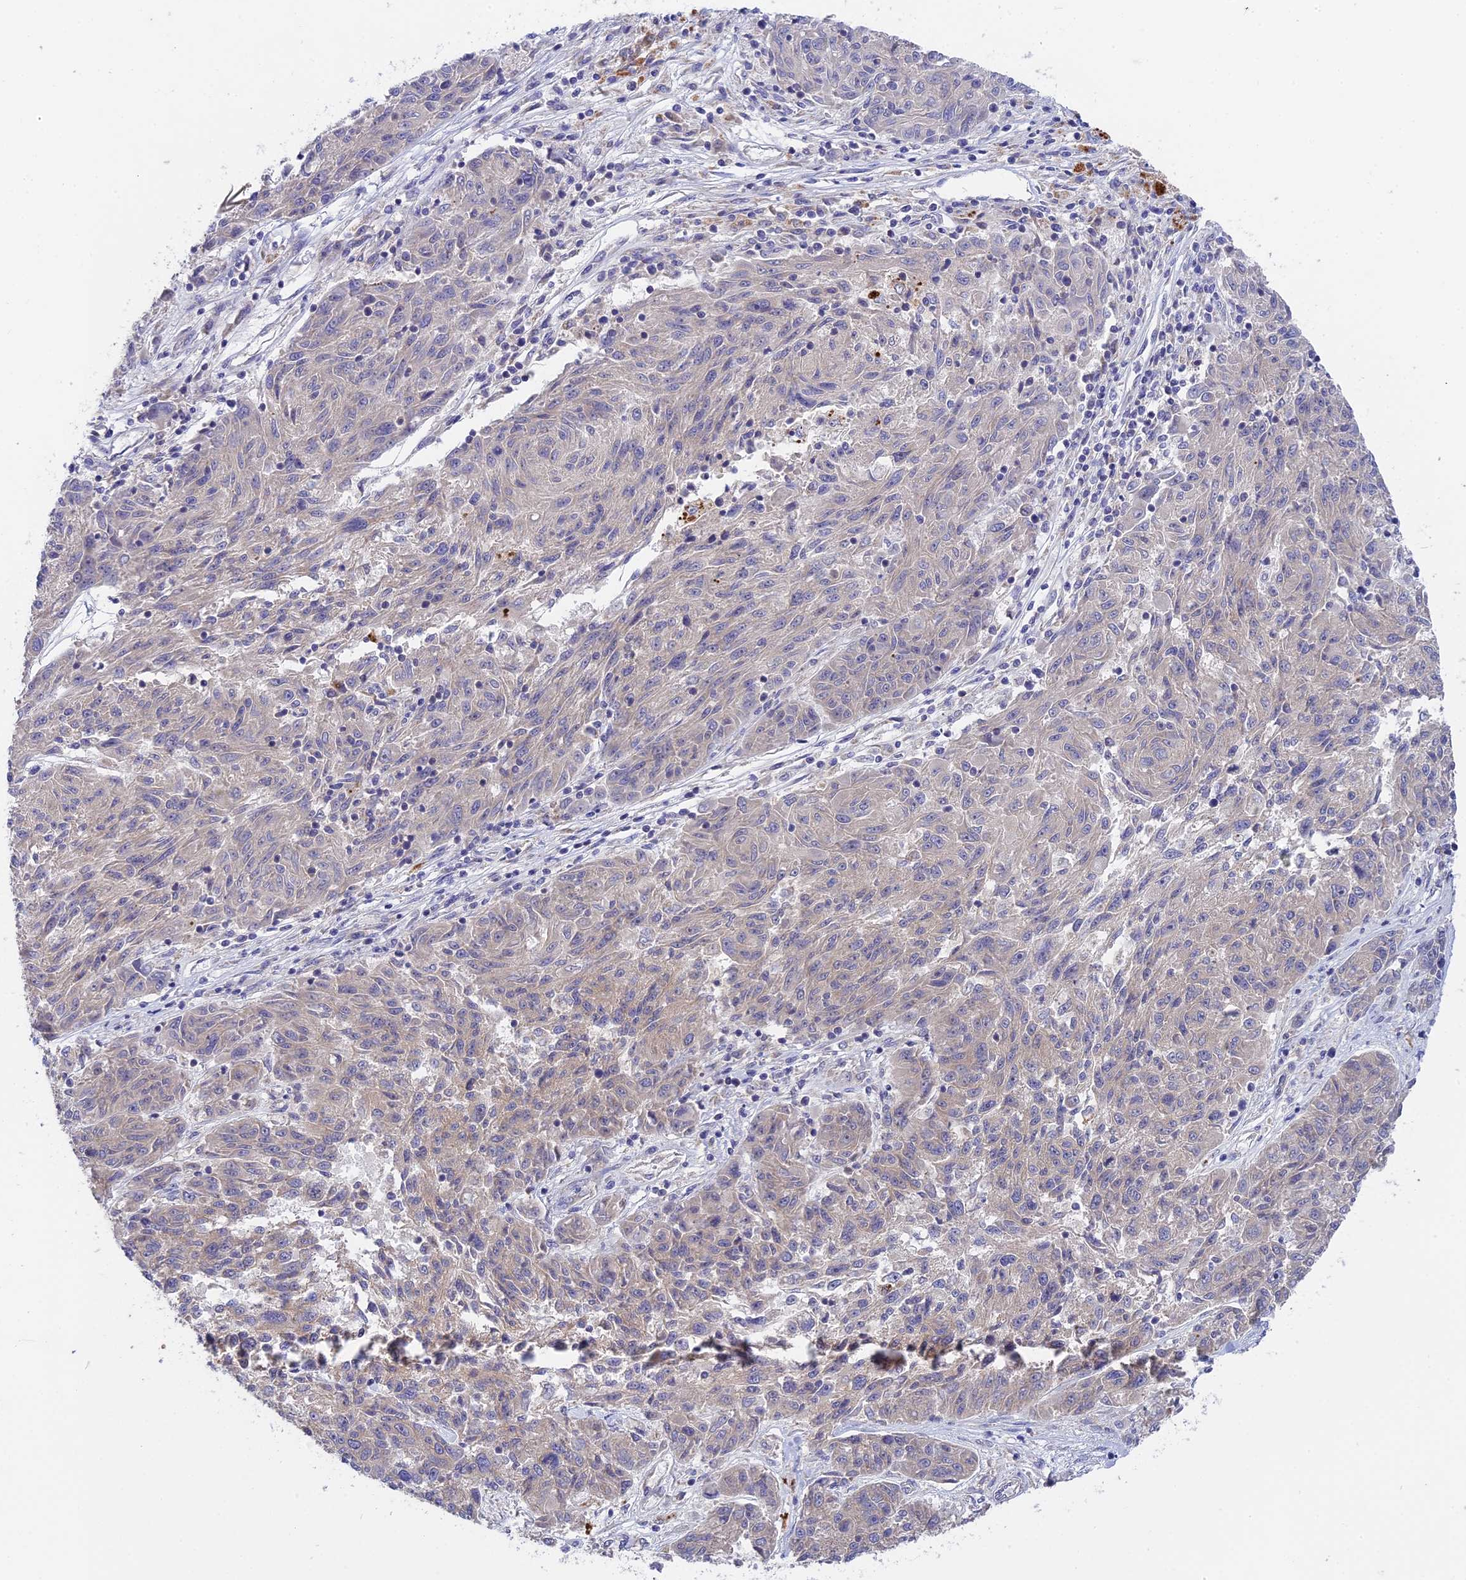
{"staining": {"intensity": "negative", "quantity": "none", "location": "none"}, "tissue": "melanoma", "cell_type": "Tumor cells", "image_type": "cancer", "snomed": [{"axis": "morphology", "description": "Malignant melanoma, NOS"}, {"axis": "topography", "description": "Skin"}], "caption": "A high-resolution micrograph shows immunohistochemistry staining of melanoma, which reveals no significant staining in tumor cells. (DAB (3,3'-diaminobenzidine) immunohistochemistry (IHC) with hematoxylin counter stain).", "gene": "TENT4B", "patient": {"sex": "male", "age": 53}}